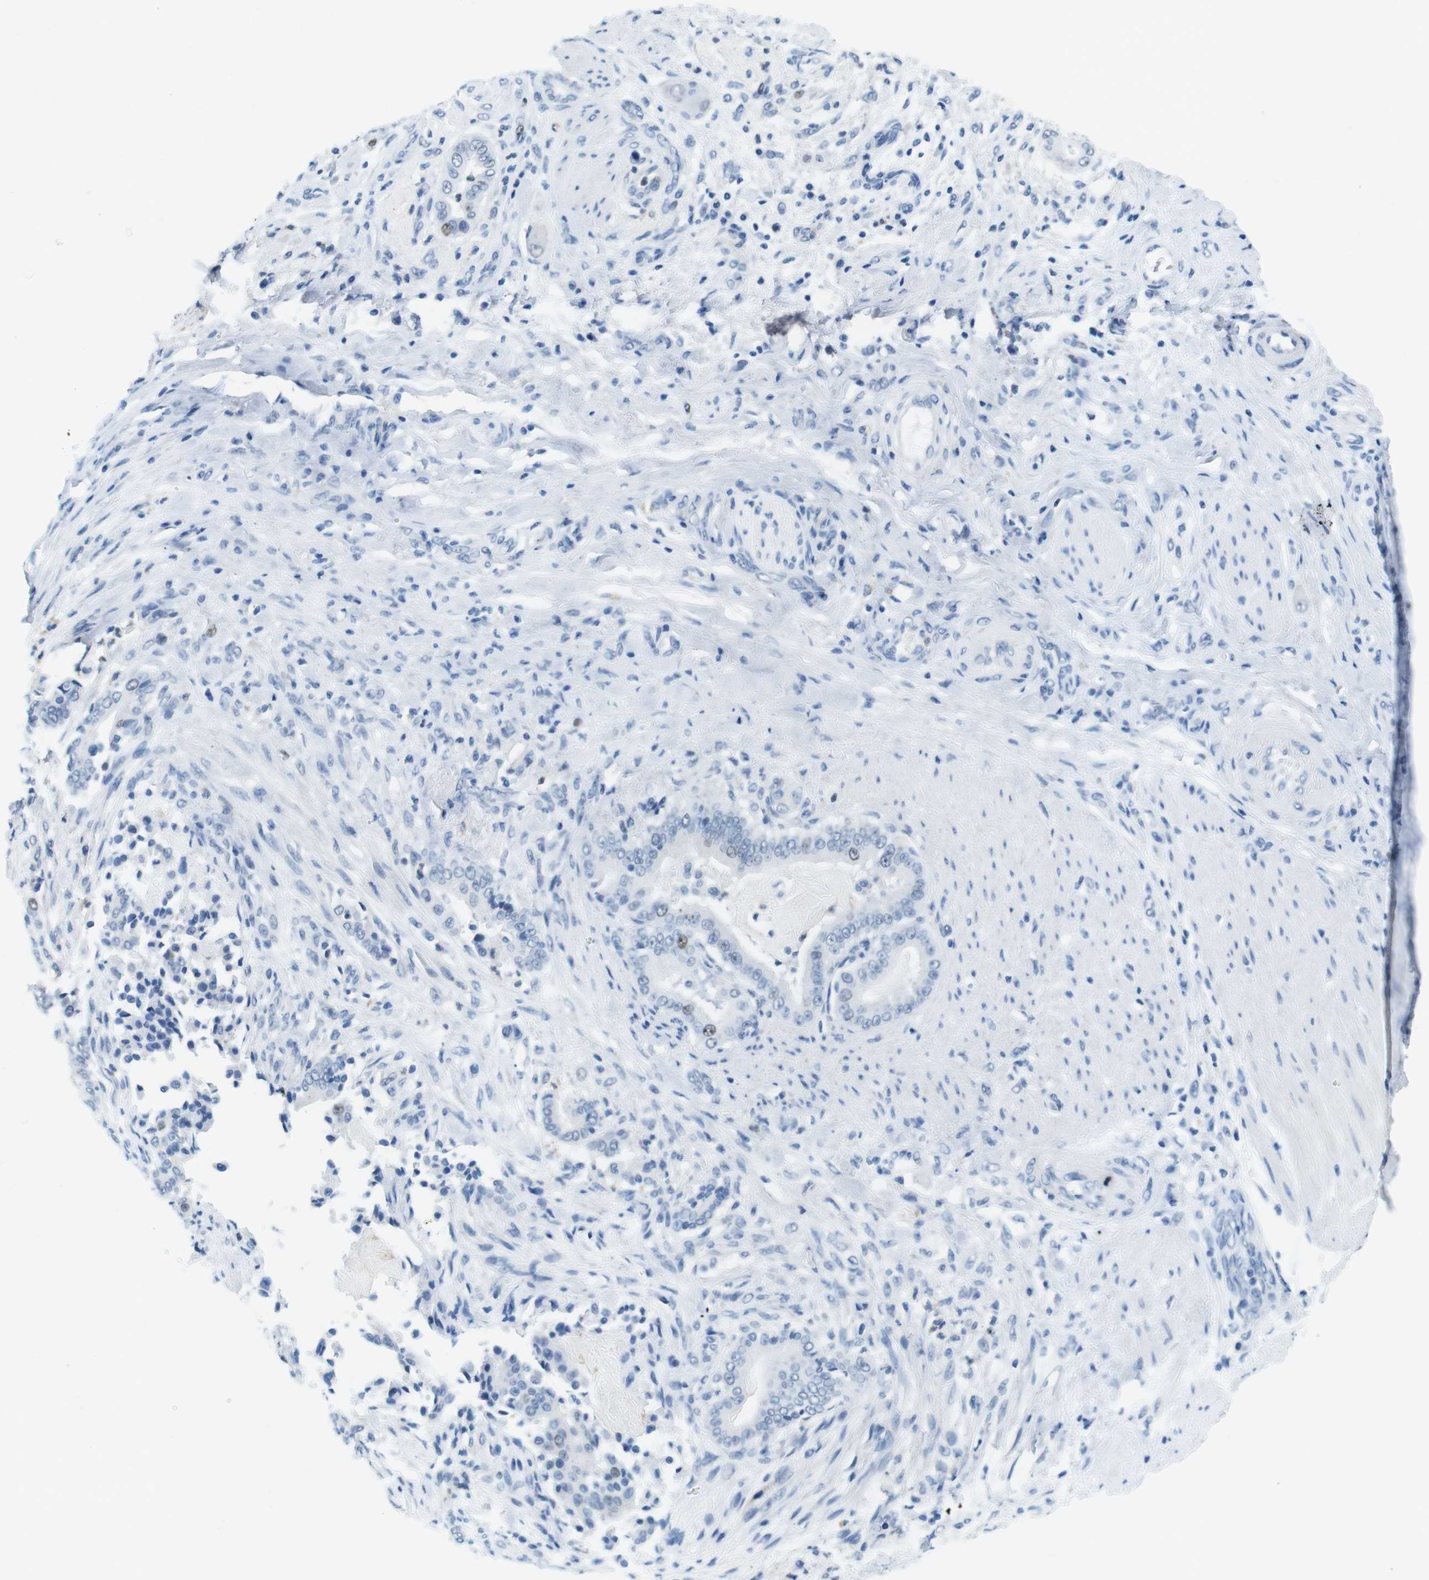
{"staining": {"intensity": "negative", "quantity": "none", "location": "none"}, "tissue": "pancreatic cancer", "cell_type": "Tumor cells", "image_type": "cancer", "snomed": [{"axis": "morphology", "description": "Normal tissue, NOS"}, {"axis": "morphology", "description": "Adenocarcinoma, NOS"}, {"axis": "topography", "description": "Pancreas"}], "caption": "An immunohistochemistry (IHC) image of pancreatic adenocarcinoma is shown. There is no staining in tumor cells of pancreatic adenocarcinoma. (Immunohistochemistry, brightfield microscopy, high magnification).", "gene": "CTAG1B", "patient": {"sex": "male", "age": 63}}